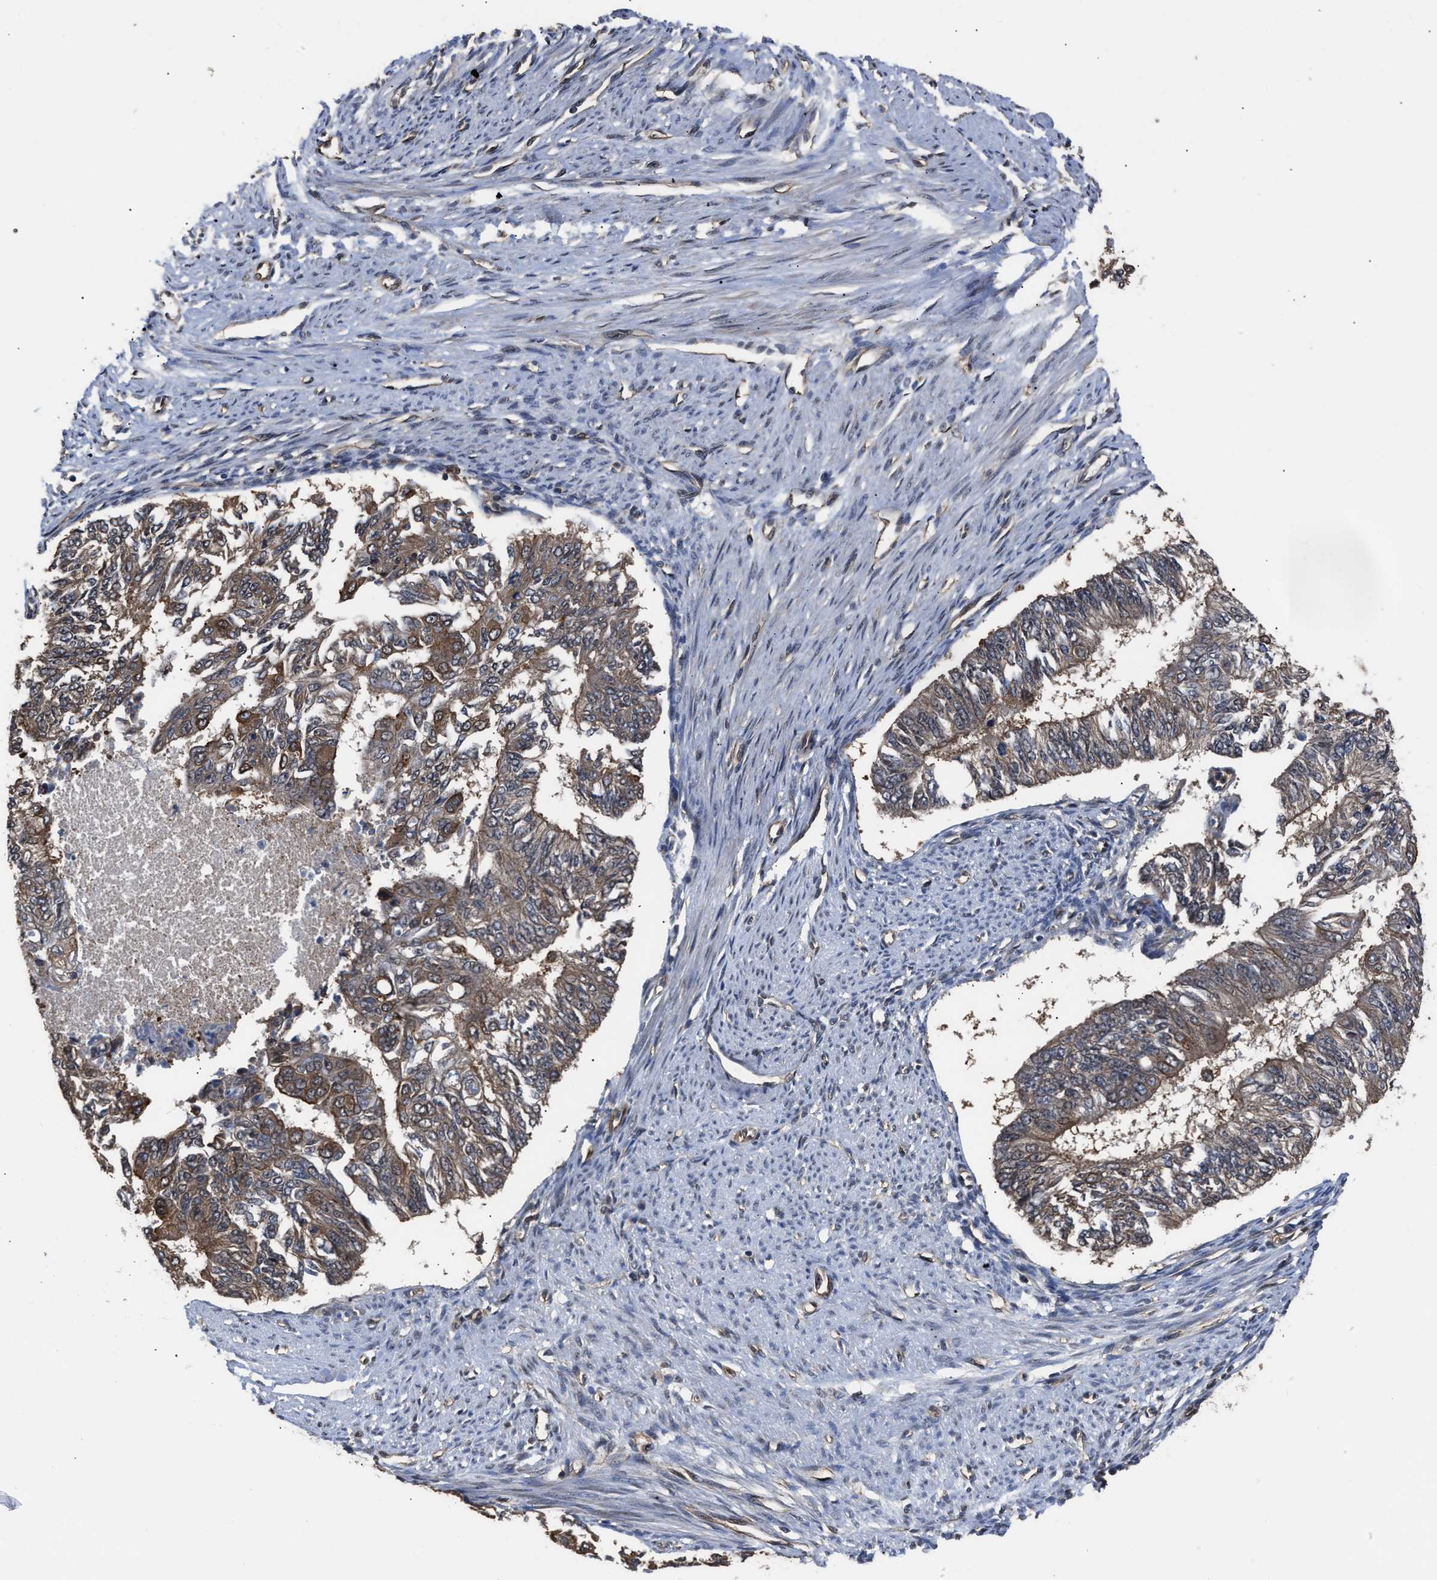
{"staining": {"intensity": "weak", "quantity": ">75%", "location": "cytoplasmic/membranous"}, "tissue": "endometrial cancer", "cell_type": "Tumor cells", "image_type": "cancer", "snomed": [{"axis": "morphology", "description": "Adenocarcinoma, NOS"}, {"axis": "topography", "description": "Endometrium"}], "caption": "Protein expression analysis of human endometrial cancer (adenocarcinoma) reveals weak cytoplasmic/membranous staining in approximately >75% of tumor cells. Immunohistochemistry stains the protein in brown and the nuclei are stained blue.", "gene": "SCAI", "patient": {"sex": "female", "age": 32}}